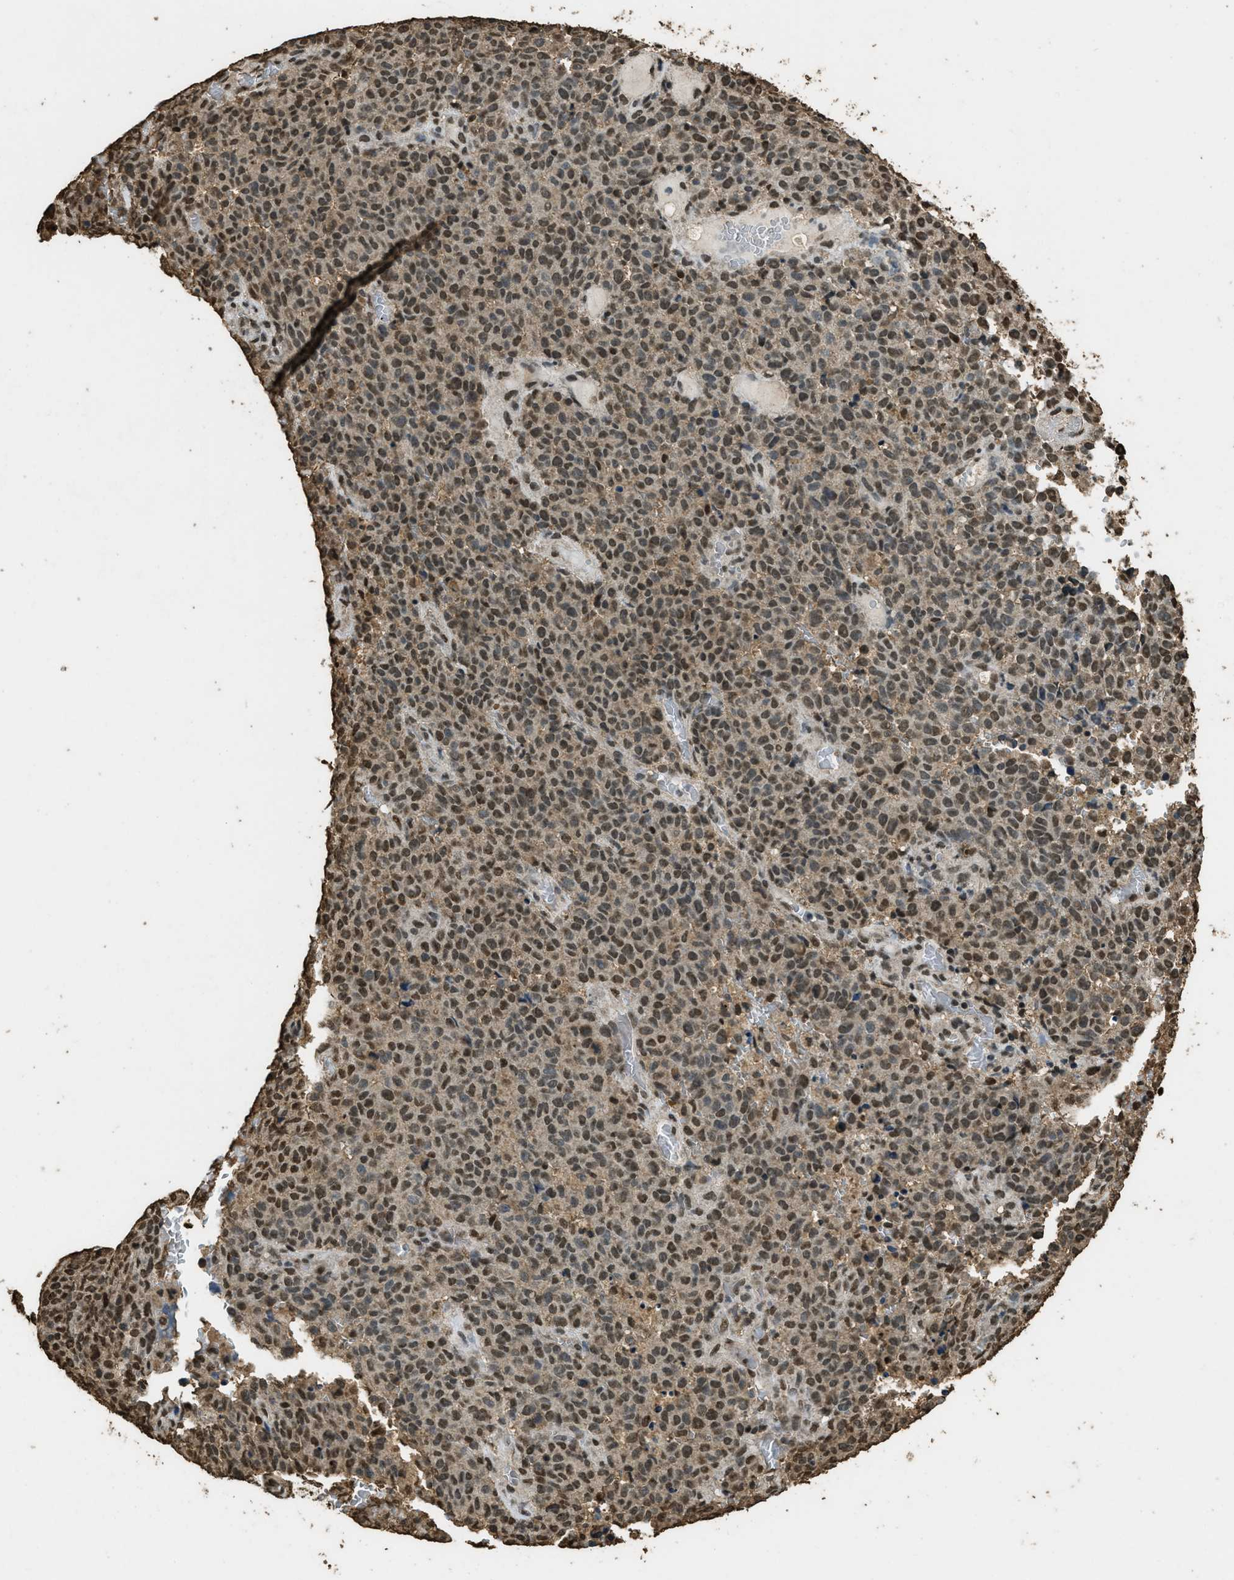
{"staining": {"intensity": "moderate", "quantity": ">75%", "location": "nuclear"}, "tissue": "melanoma", "cell_type": "Tumor cells", "image_type": "cancer", "snomed": [{"axis": "morphology", "description": "Malignant melanoma, NOS"}, {"axis": "topography", "description": "Skin"}], "caption": "Approximately >75% of tumor cells in melanoma show moderate nuclear protein positivity as visualized by brown immunohistochemical staining.", "gene": "MYB", "patient": {"sex": "female", "age": 82}}